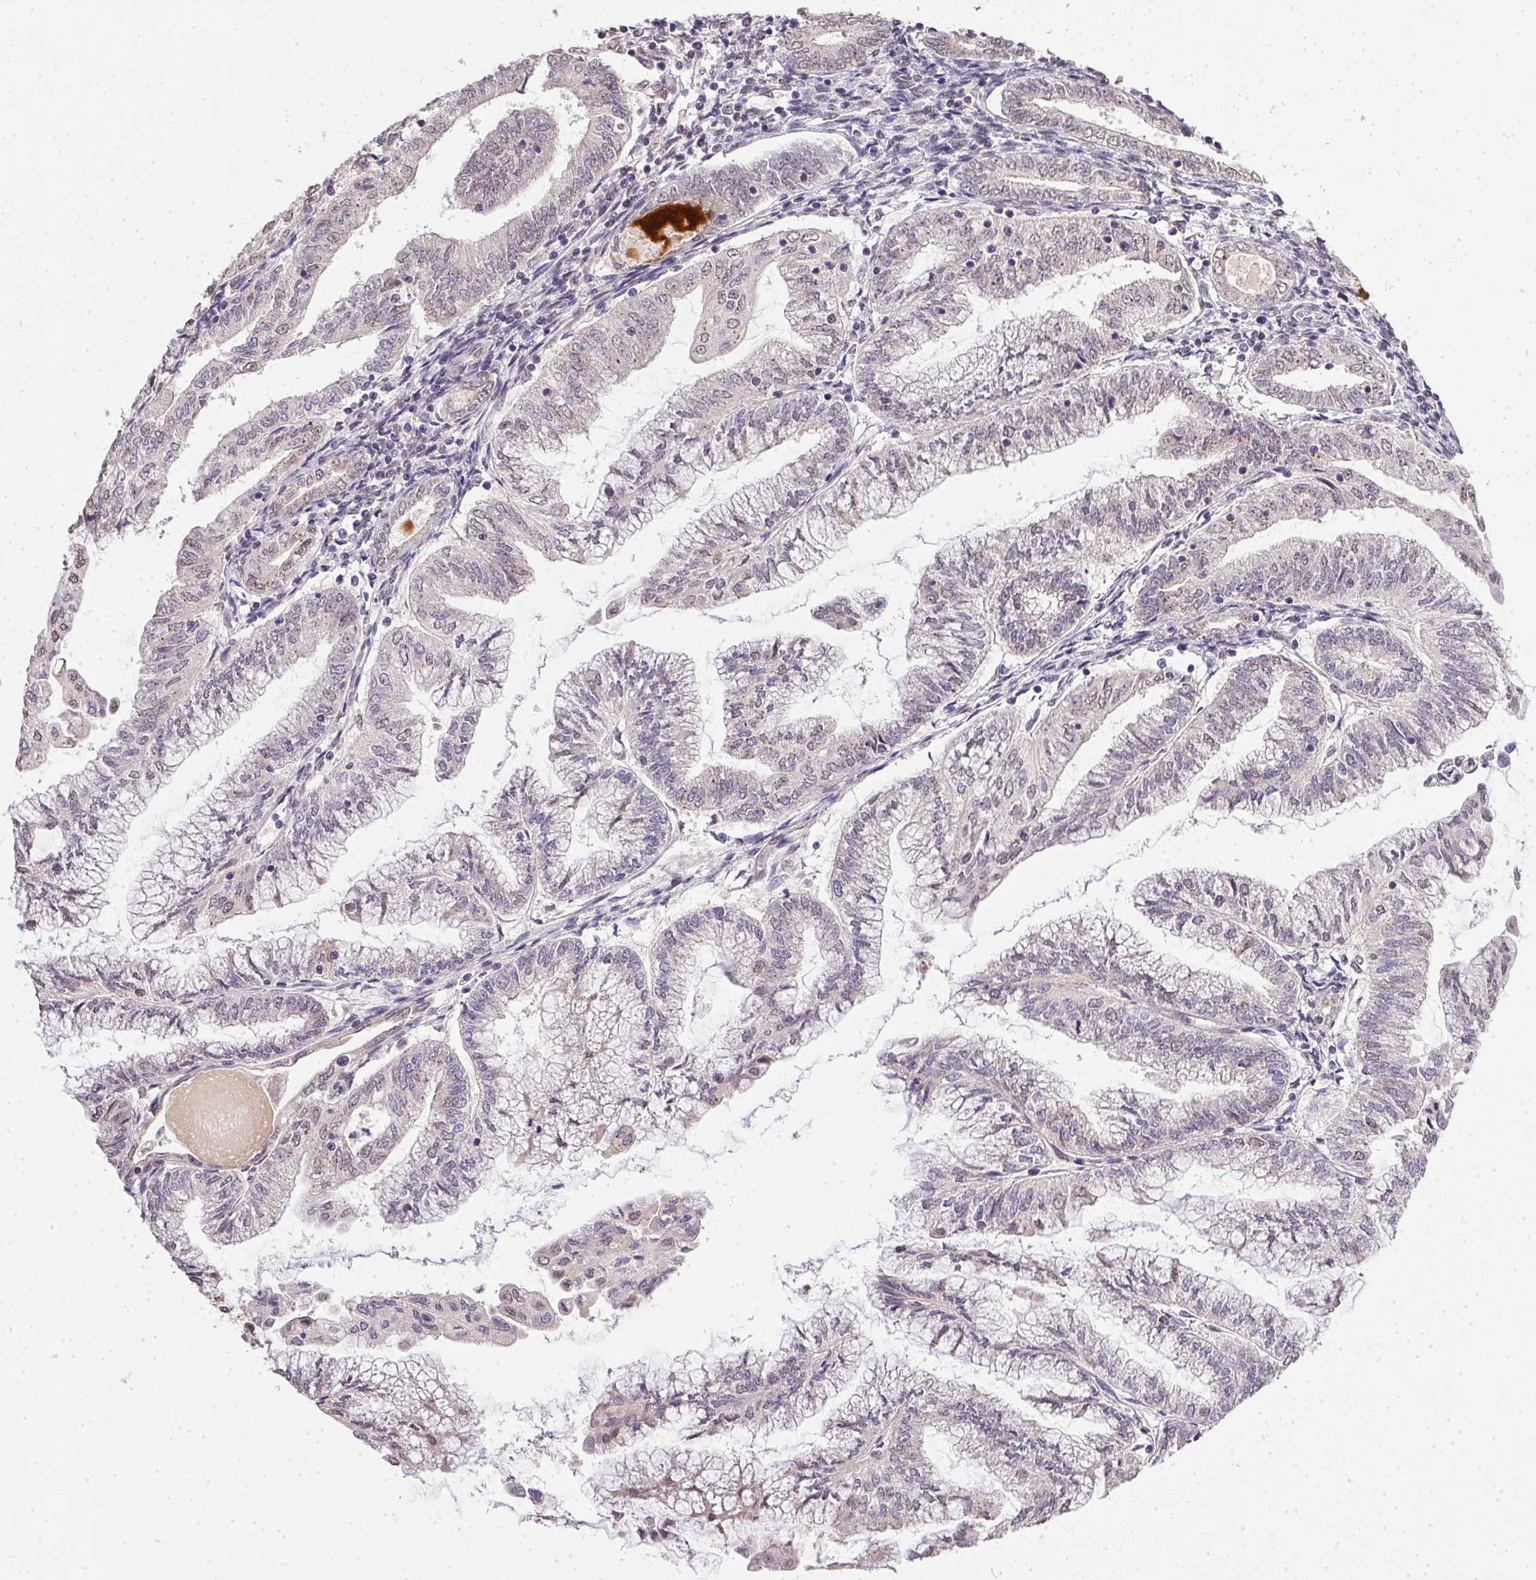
{"staining": {"intensity": "weak", "quantity": "<25%", "location": "cytoplasmic/membranous"}, "tissue": "endometrial cancer", "cell_type": "Tumor cells", "image_type": "cancer", "snomed": [{"axis": "morphology", "description": "Adenocarcinoma, NOS"}, {"axis": "topography", "description": "Endometrium"}], "caption": "Histopathology image shows no significant protein positivity in tumor cells of endometrial cancer.", "gene": "PPP4R4", "patient": {"sex": "female", "age": 55}}